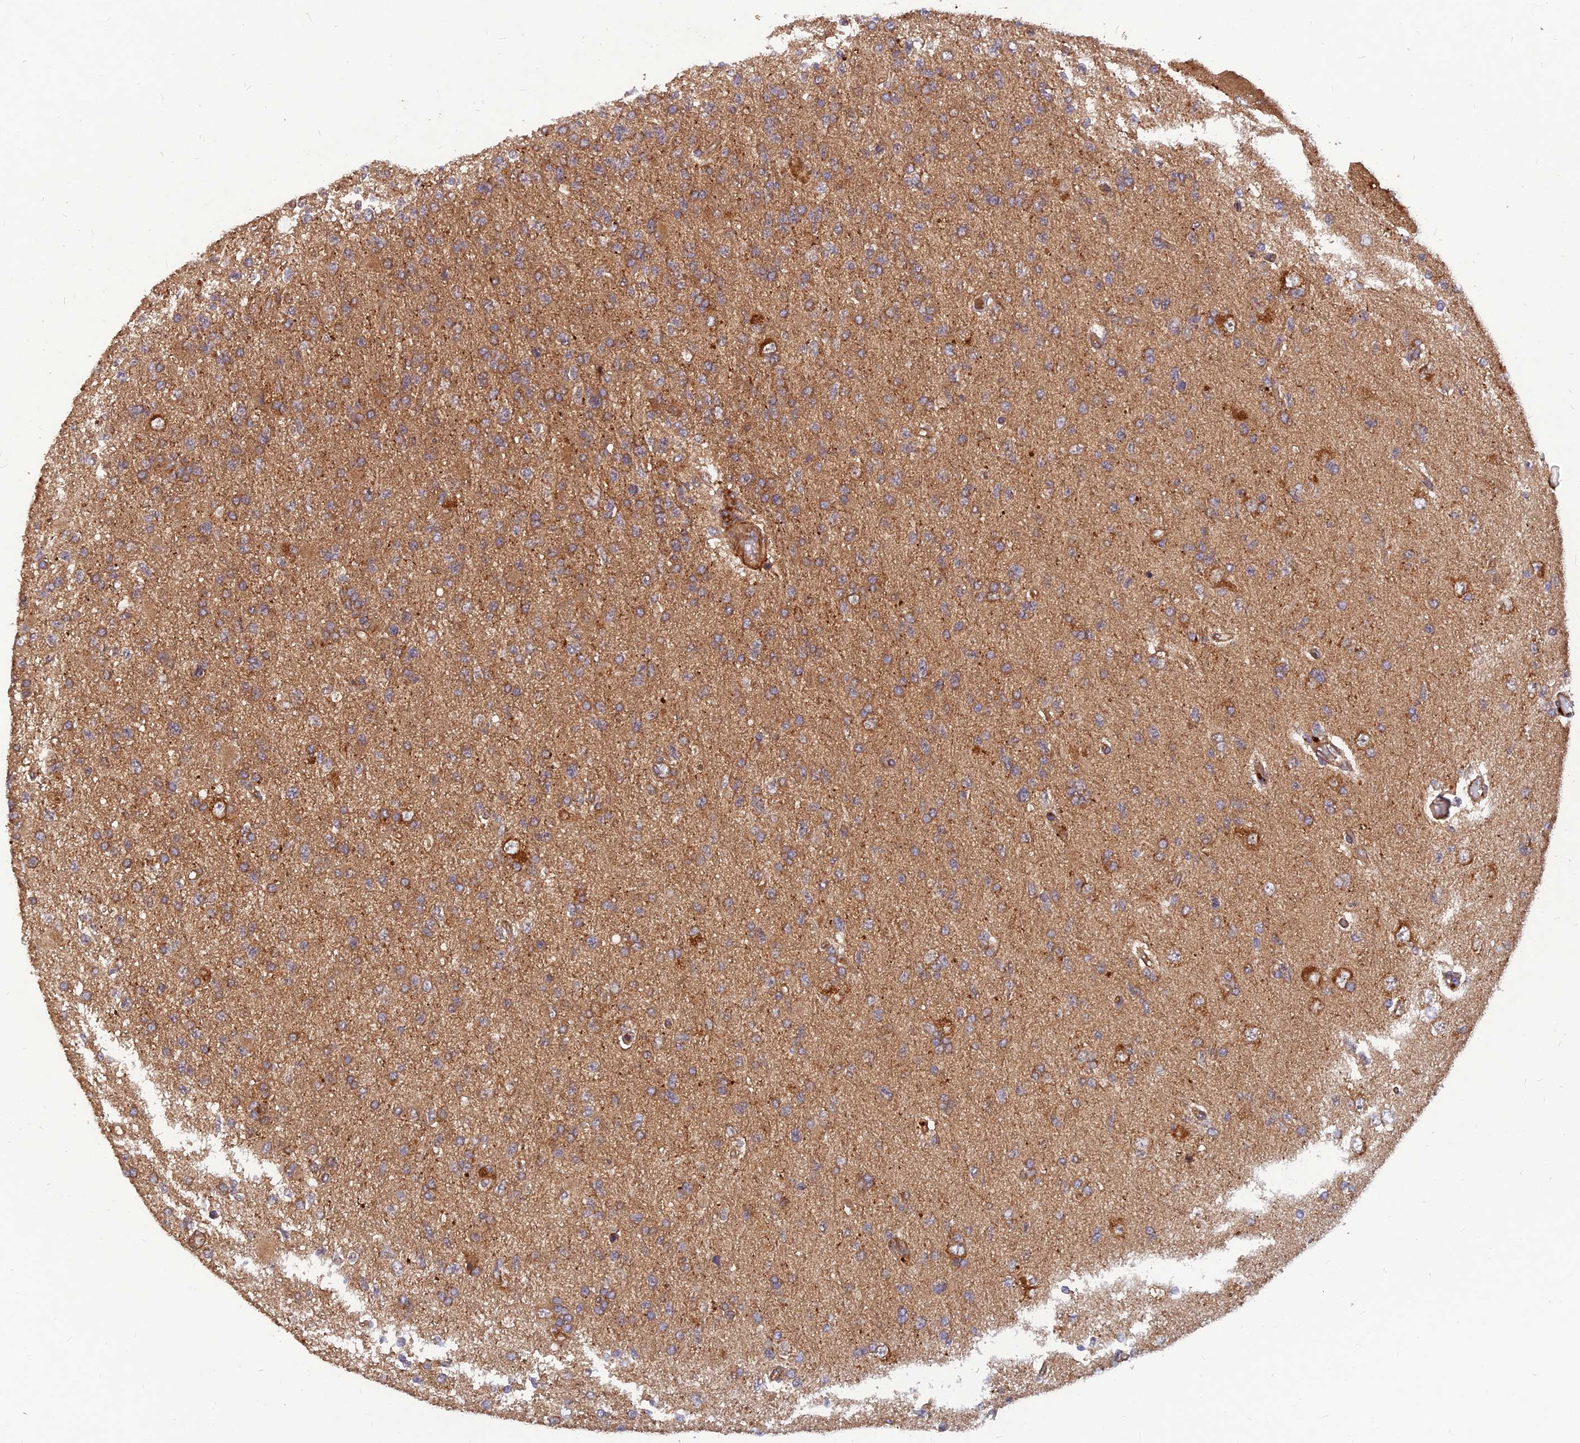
{"staining": {"intensity": "moderate", "quantity": ">75%", "location": "cytoplasmic/membranous"}, "tissue": "glioma", "cell_type": "Tumor cells", "image_type": "cancer", "snomed": [{"axis": "morphology", "description": "Glioma, malignant, High grade"}, {"axis": "topography", "description": "Brain"}], "caption": "Immunohistochemistry (DAB (3,3'-diaminobenzidine)) staining of glioma exhibits moderate cytoplasmic/membranous protein staining in approximately >75% of tumor cells. Immunohistochemistry stains the protein of interest in brown and the nuclei are stained blue.", "gene": "RELCH", "patient": {"sex": "male", "age": 56}}